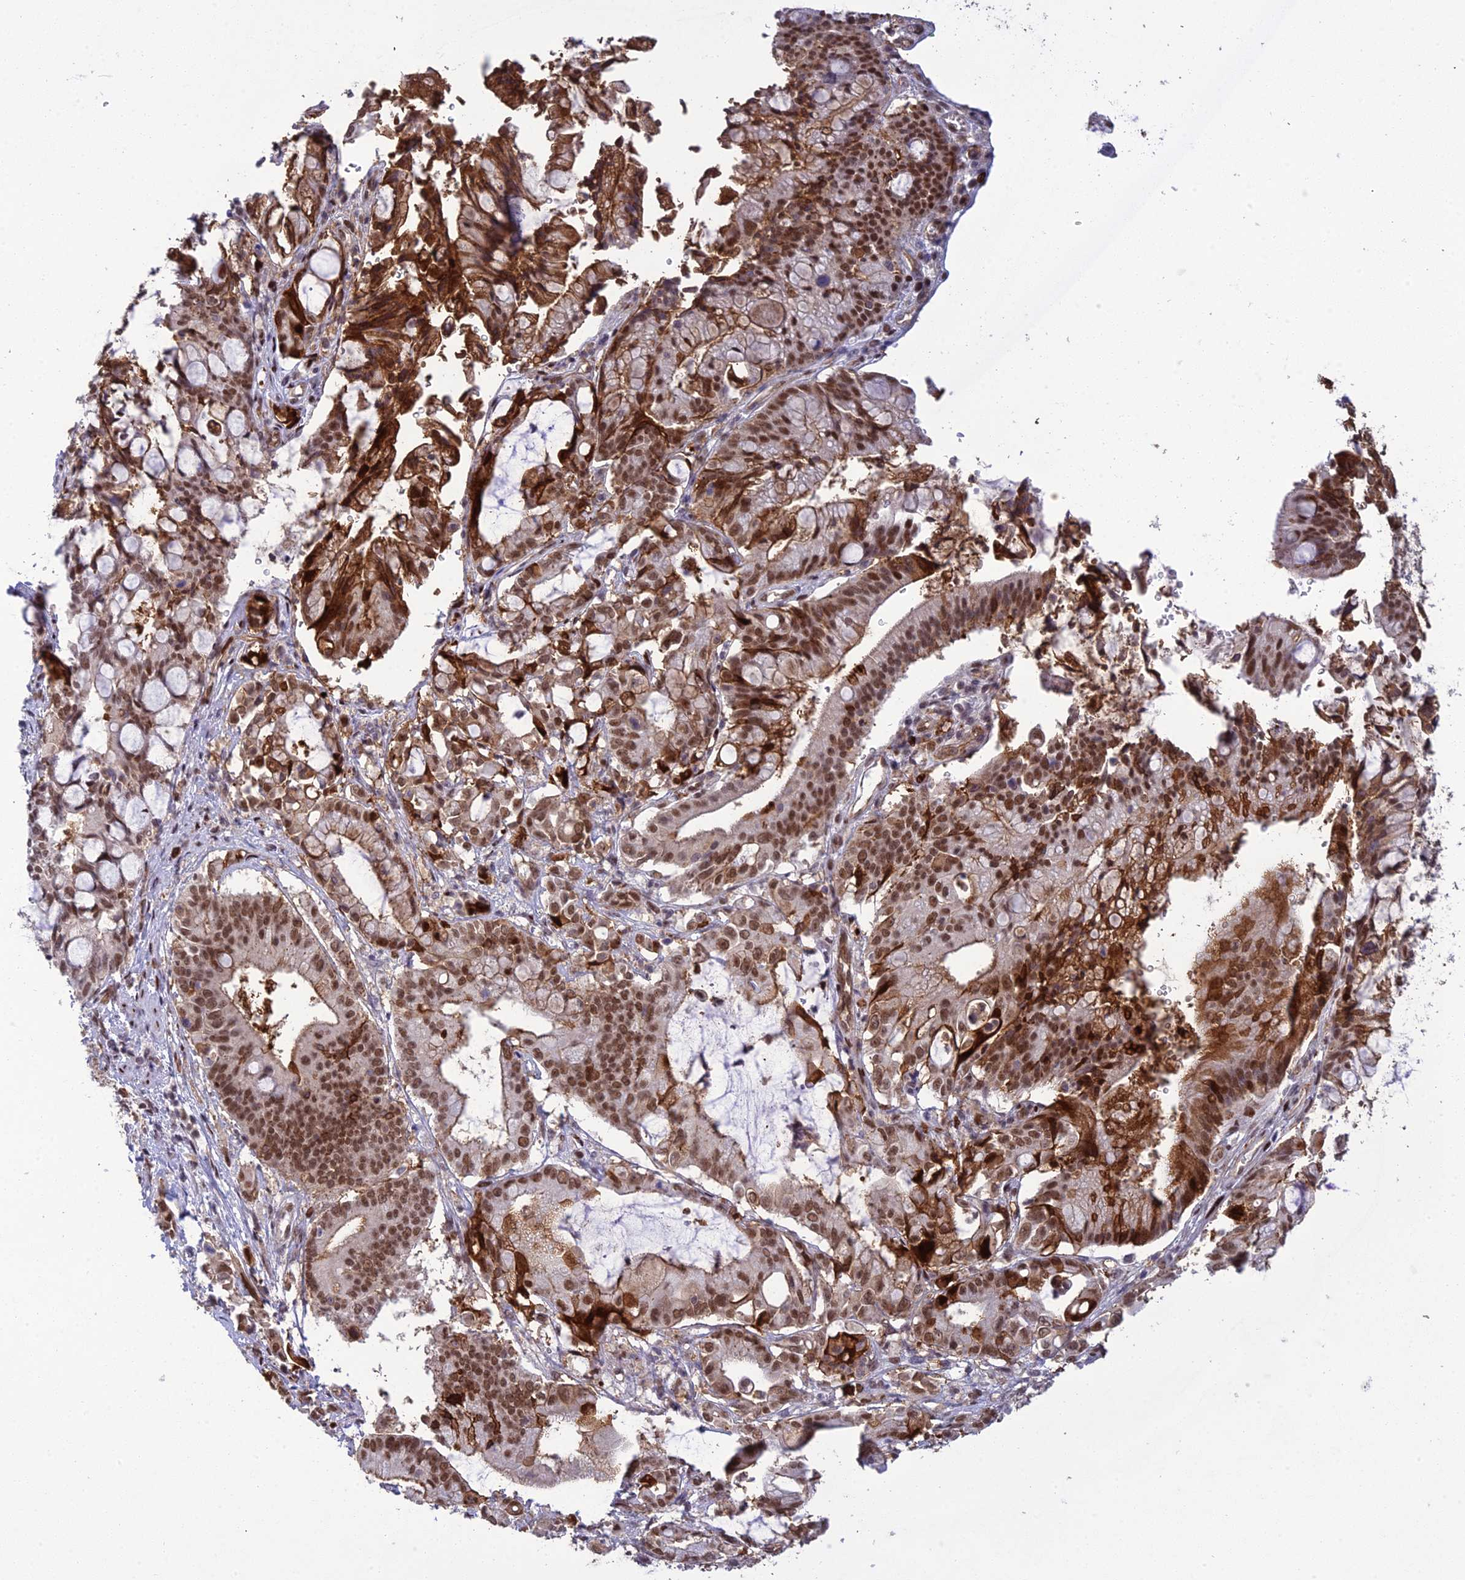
{"staining": {"intensity": "moderate", "quantity": ">75%", "location": "cytoplasmic/membranous"}, "tissue": "pancreatic cancer", "cell_type": "Tumor cells", "image_type": "cancer", "snomed": [{"axis": "morphology", "description": "Adenocarcinoma, NOS"}, {"axis": "topography", "description": "Pancreas"}], "caption": "Immunohistochemistry (DAB (3,3'-diaminobenzidine)) staining of adenocarcinoma (pancreatic) demonstrates moderate cytoplasmic/membranous protein positivity in approximately >75% of tumor cells. (Brightfield microscopy of DAB IHC at high magnification).", "gene": "RANBP3", "patient": {"sex": "male", "age": 68}}